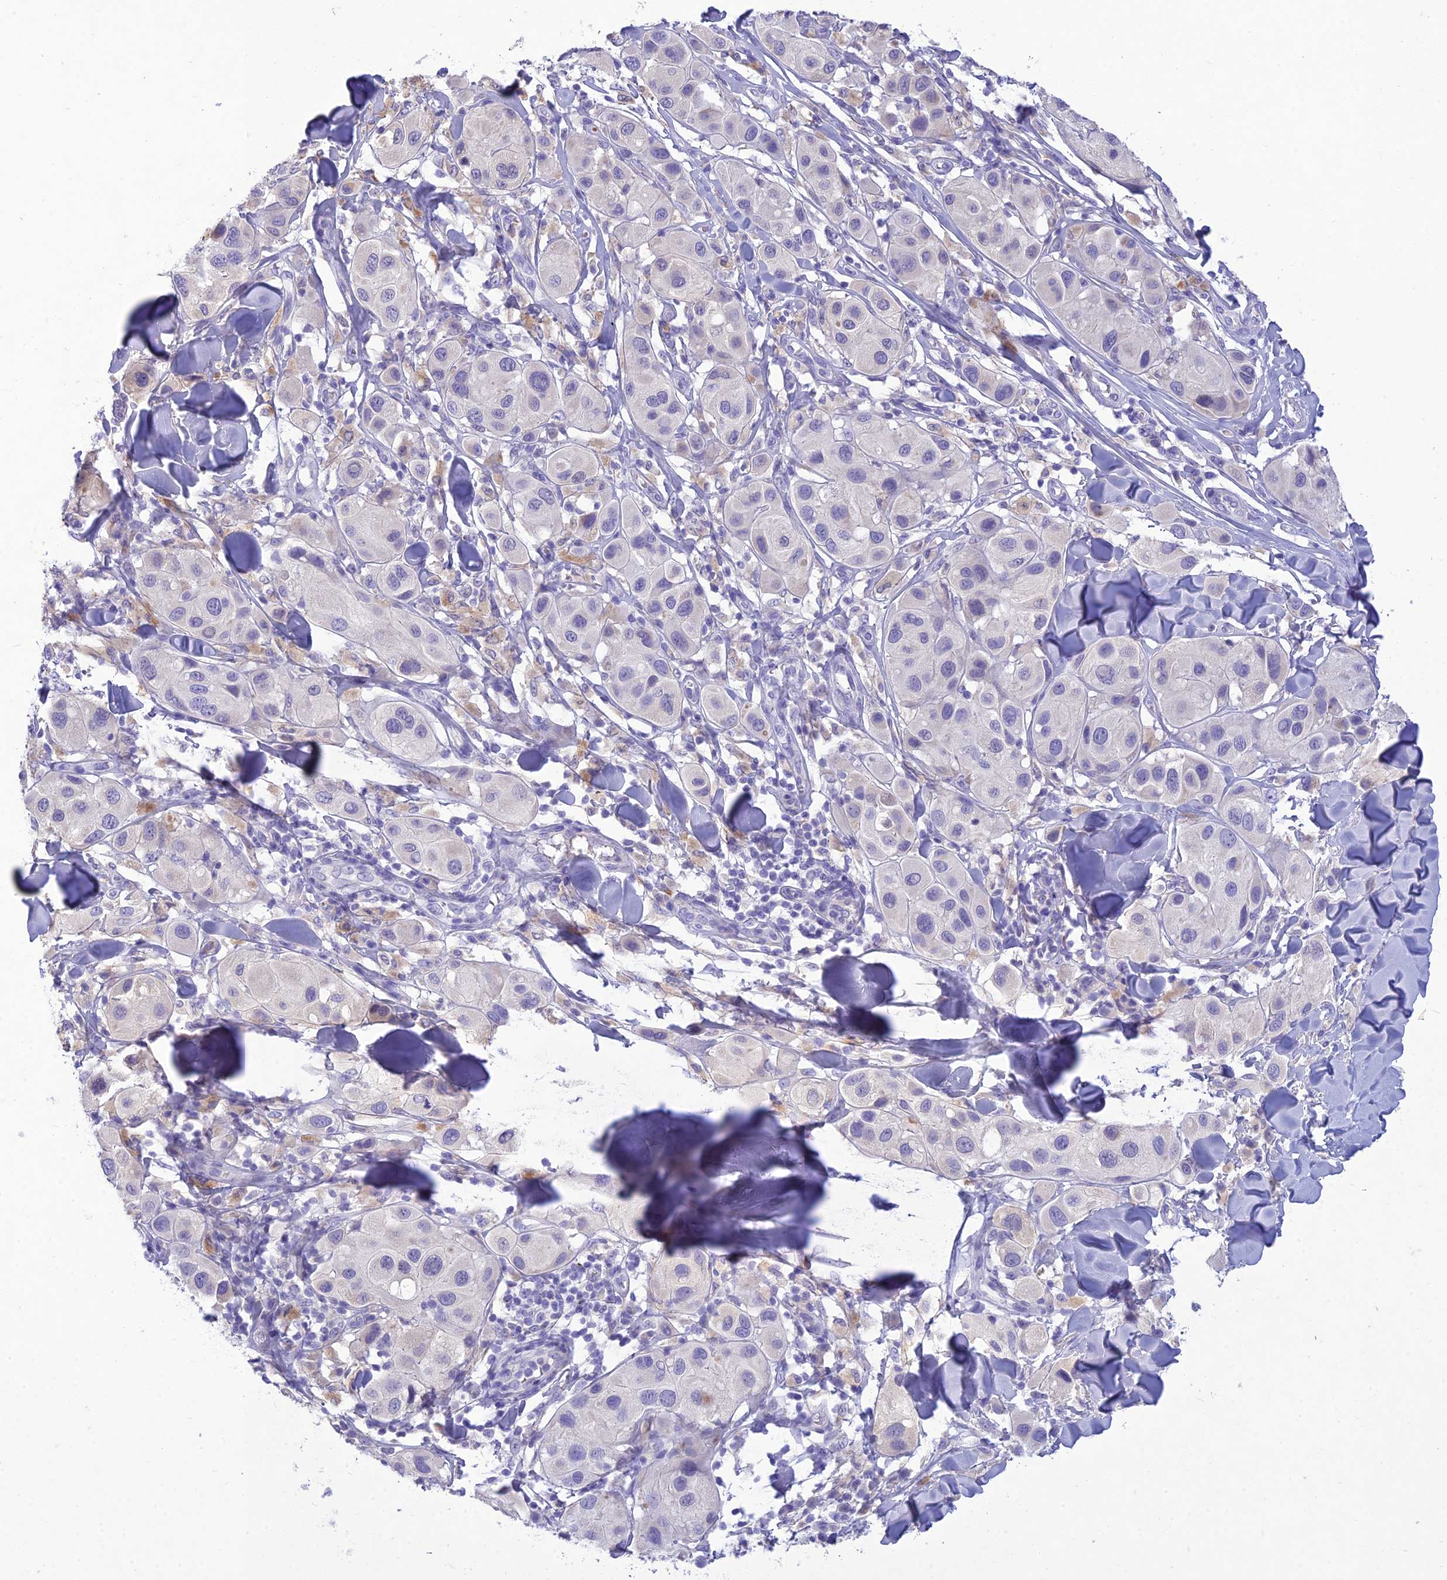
{"staining": {"intensity": "negative", "quantity": "none", "location": "none"}, "tissue": "melanoma", "cell_type": "Tumor cells", "image_type": "cancer", "snomed": [{"axis": "morphology", "description": "Malignant melanoma, Metastatic site"}, {"axis": "topography", "description": "Skin"}], "caption": "This is an immunohistochemistry histopathology image of melanoma. There is no positivity in tumor cells.", "gene": "SLC13A5", "patient": {"sex": "male", "age": 41}}